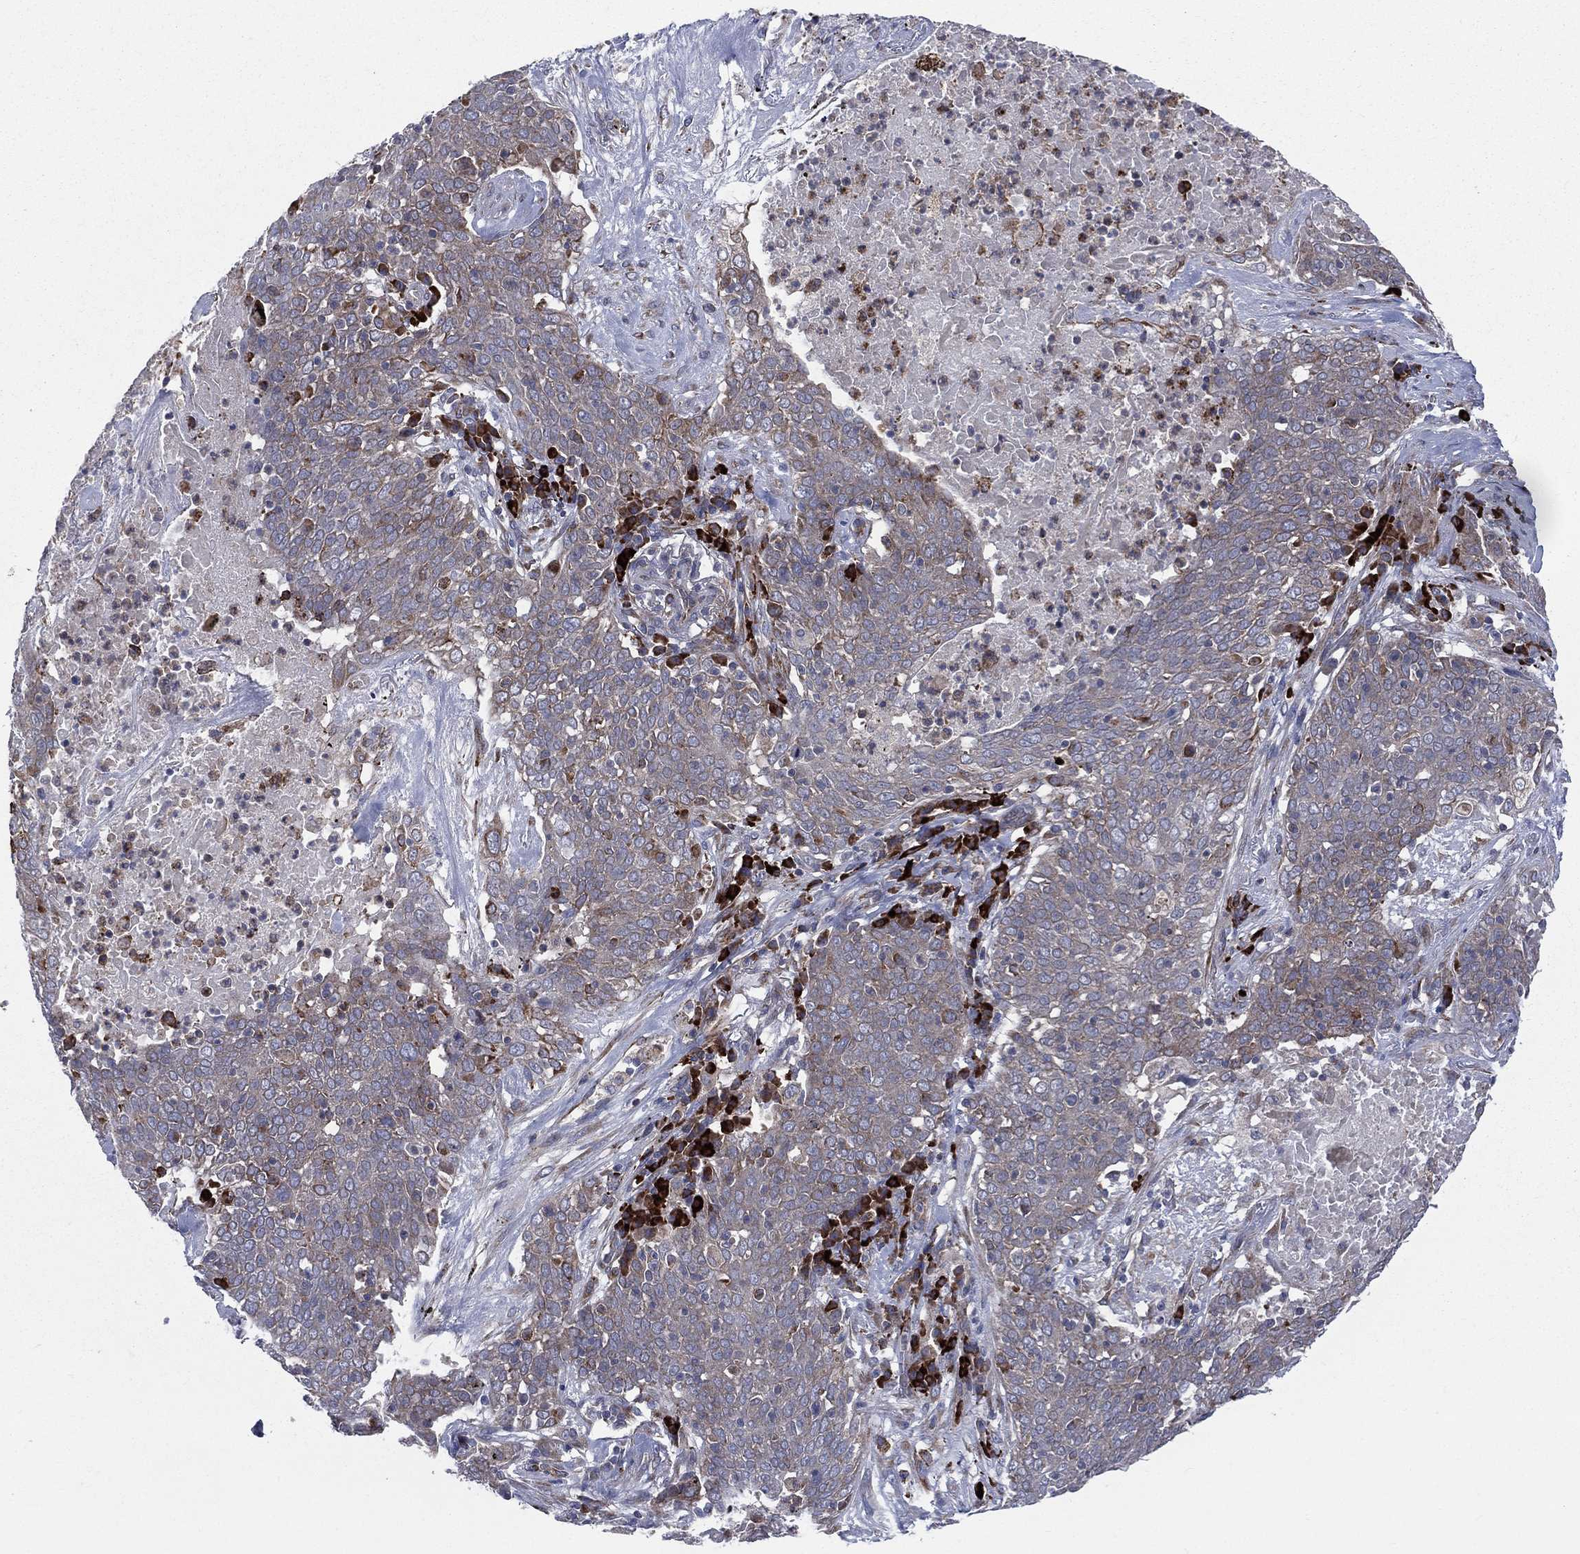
{"staining": {"intensity": "negative", "quantity": "none", "location": "none"}, "tissue": "lung cancer", "cell_type": "Tumor cells", "image_type": "cancer", "snomed": [{"axis": "morphology", "description": "Squamous cell carcinoma, NOS"}, {"axis": "topography", "description": "Lung"}], "caption": "This is an immunohistochemistry photomicrograph of human lung squamous cell carcinoma. There is no positivity in tumor cells.", "gene": "CCDC159", "patient": {"sex": "male", "age": 82}}